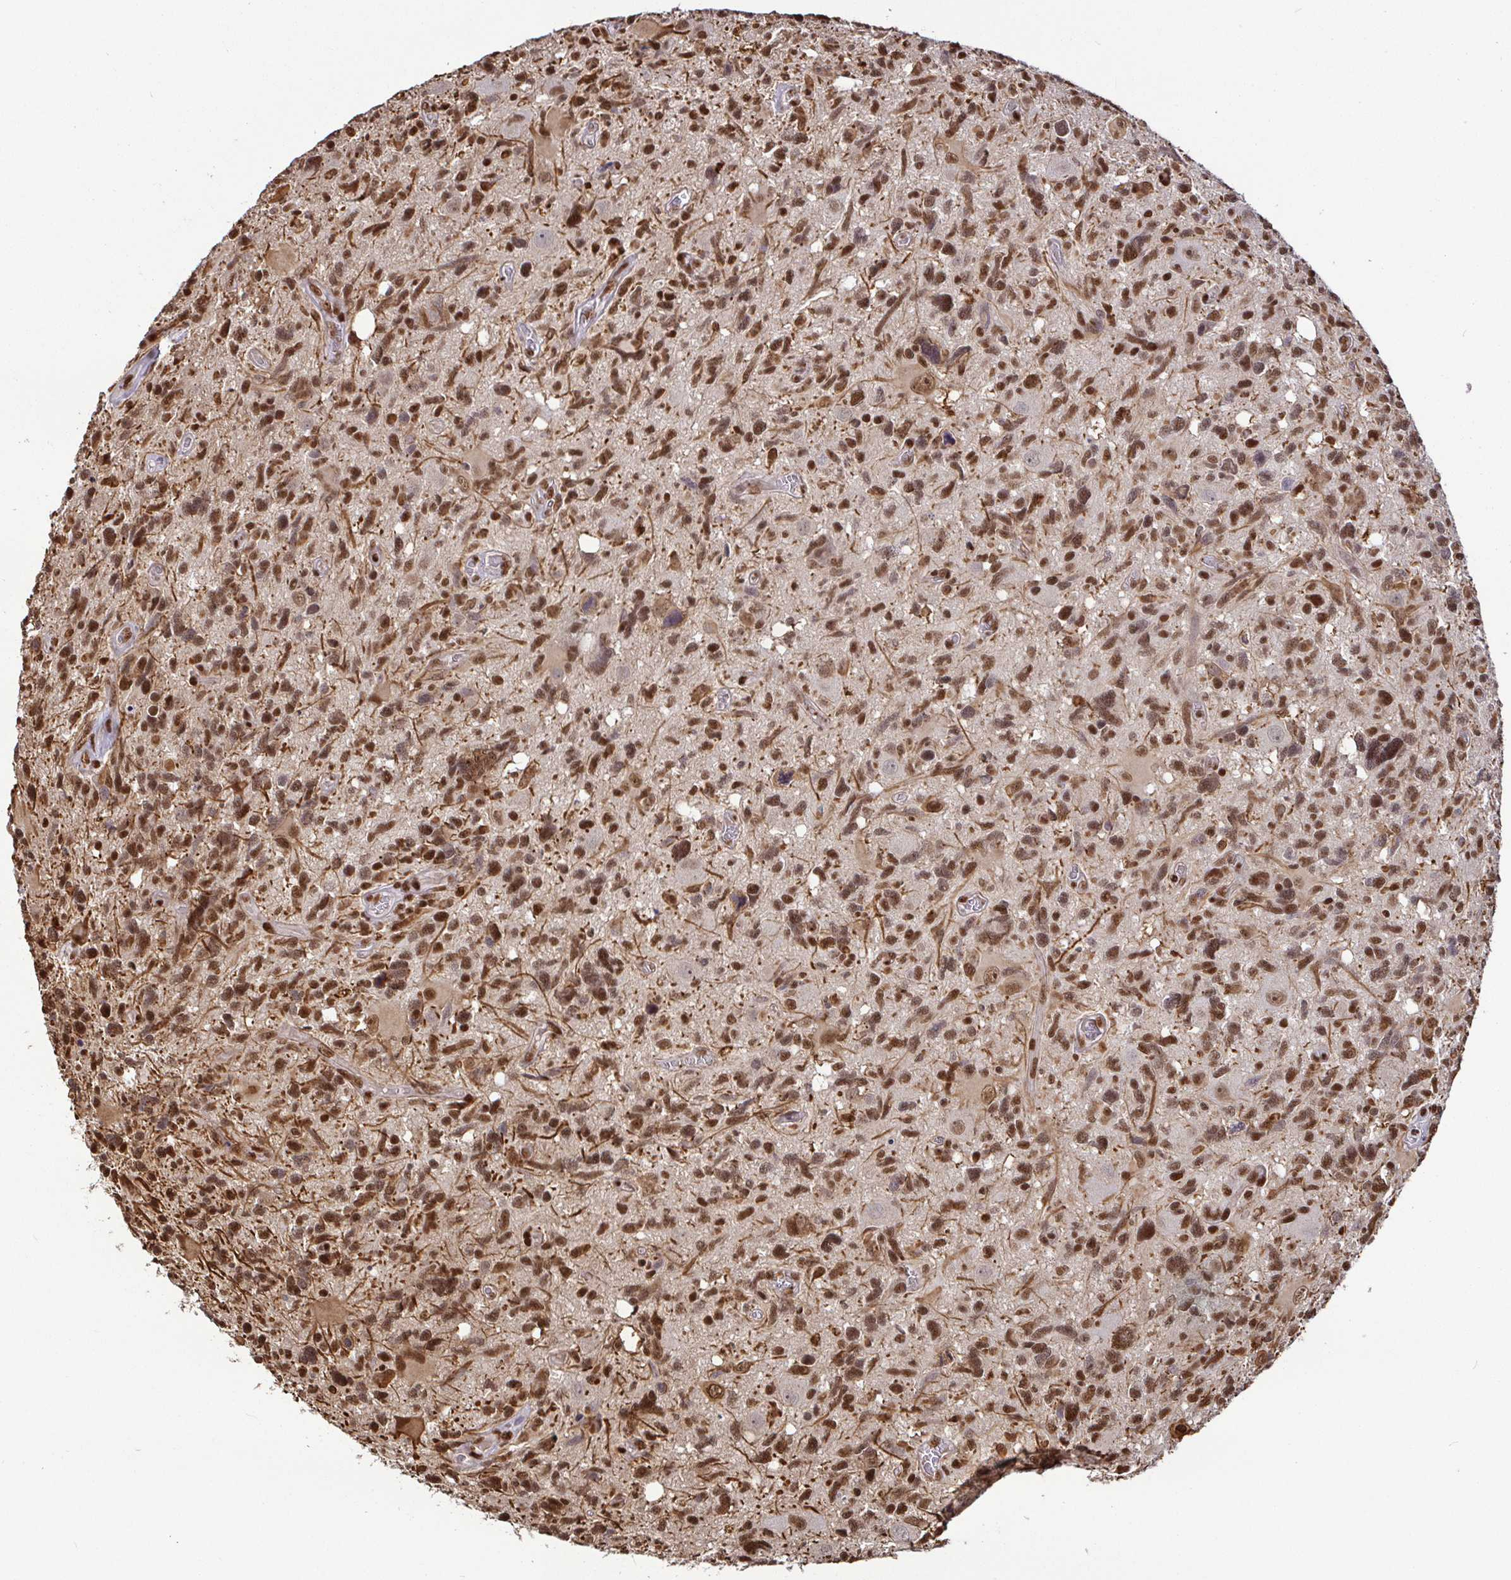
{"staining": {"intensity": "moderate", "quantity": ">75%", "location": "cytoplasmic/membranous,nuclear"}, "tissue": "glioma", "cell_type": "Tumor cells", "image_type": "cancer", "snomed": [{"axis": "morphology", "description": "Glioma, malignant, High grade"}, {"axis": "topography", "description": "Brain"}], "caption": "Human malignant glioma (high-grade) stained for a protein (brown) displays moderate cytoplasmic/membranous and nuclear positive staining in approximately >75% of tumor cells.", "gene": "SP3", "patient": {"sex": "male", "age": 49}}